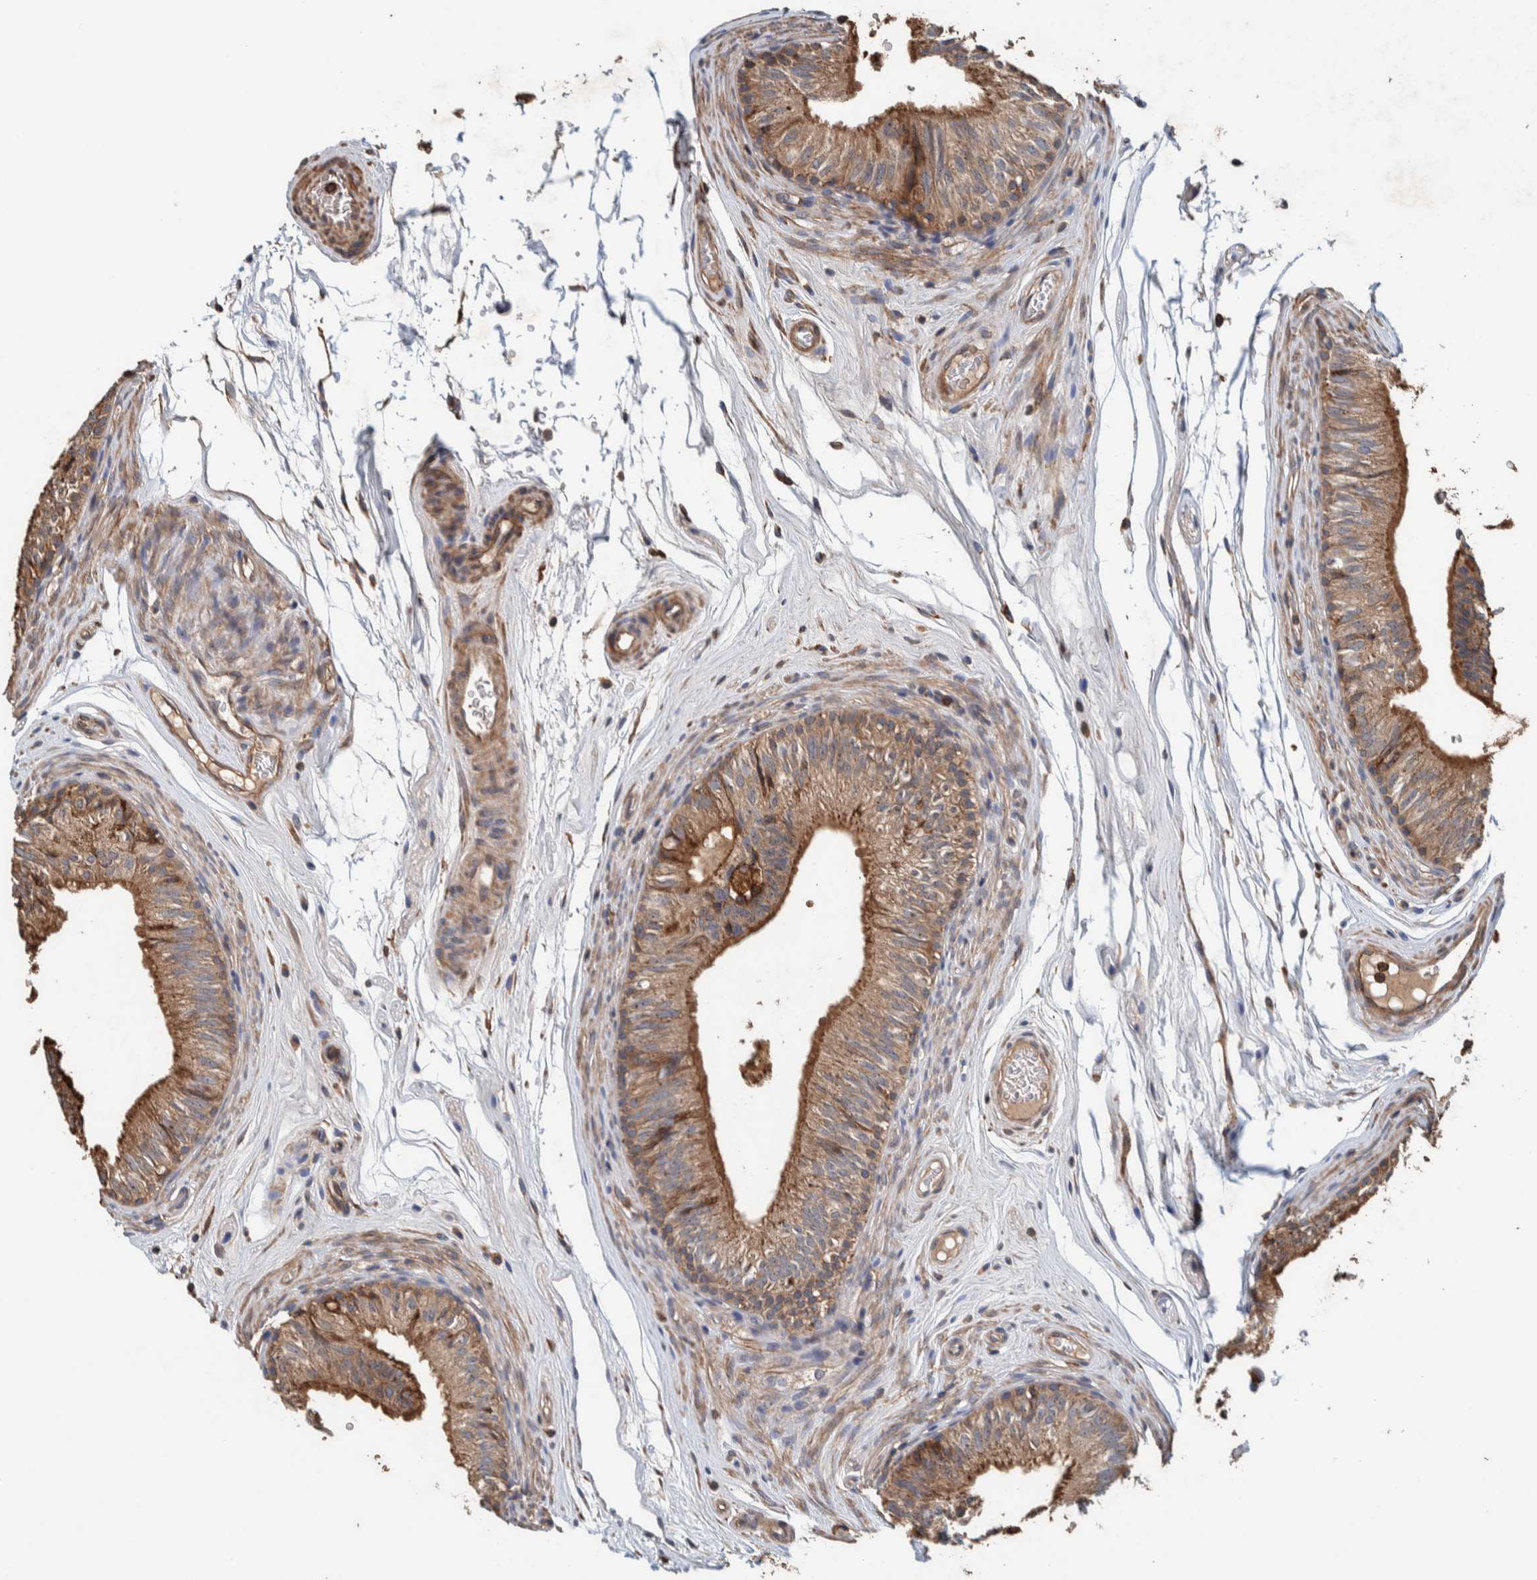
{"staining": {"intensity": "moderate", "quantity": ">75%", "location": "cytoplasmic/membranous"}, "tissue": "epididymis", "cell_type": "Glandular cells", "image_type": "normal", "snomed": [{"axis": "morphology", "description": "Normal tissue, NOS"}, {"axis": "topography", "description": "Epididymis"}], "caption": "There is medium levels of moderate cytoplasmic/membranous staining in glandular cells of unremarkable epididymis, as demonstrated by immunohistochemical staining (brown color).", "gene": "PLA2G3", "patient": {"sex": "male", "age": 36}}